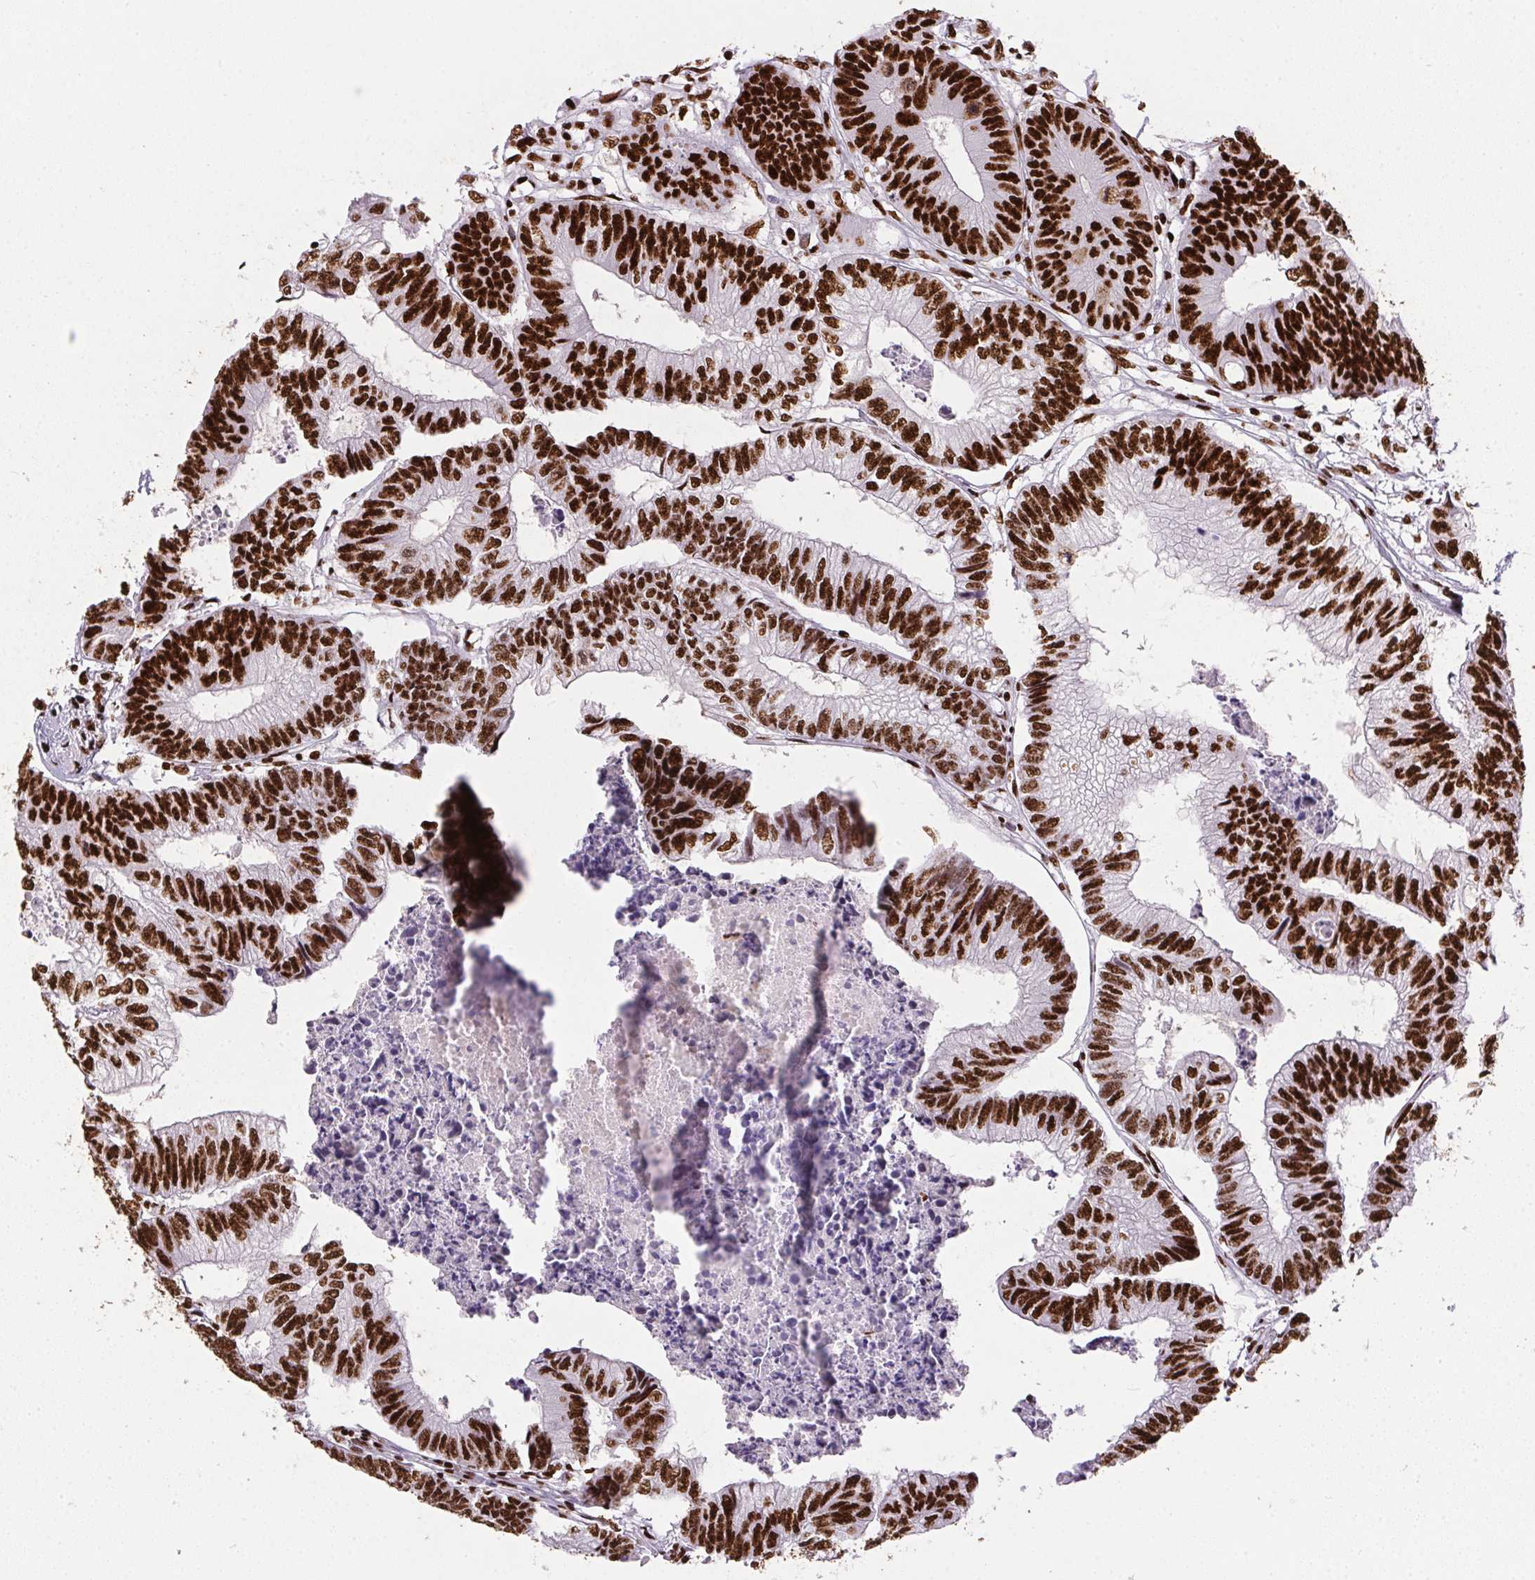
{"staining": {"intensity": "strong", "quantity": ">75%", "location": "nuclear"}, "tissue": "colorectal cancer", "cell_type": "Tumor cells", "image_type": "cancer", "snomed": [{"axis": "morphology", "description": "Adenocarcinoma, NOS"}, {"axis": "topography", "description": "Rectum"}], "caption": "This micrograph reveals IHC staining of human colorectal cancer, with high strong nuclear expression in approximately >75% of tumor cells.", "gene": "PAGE3", "patient": {"sex": "male", "age": 63}}